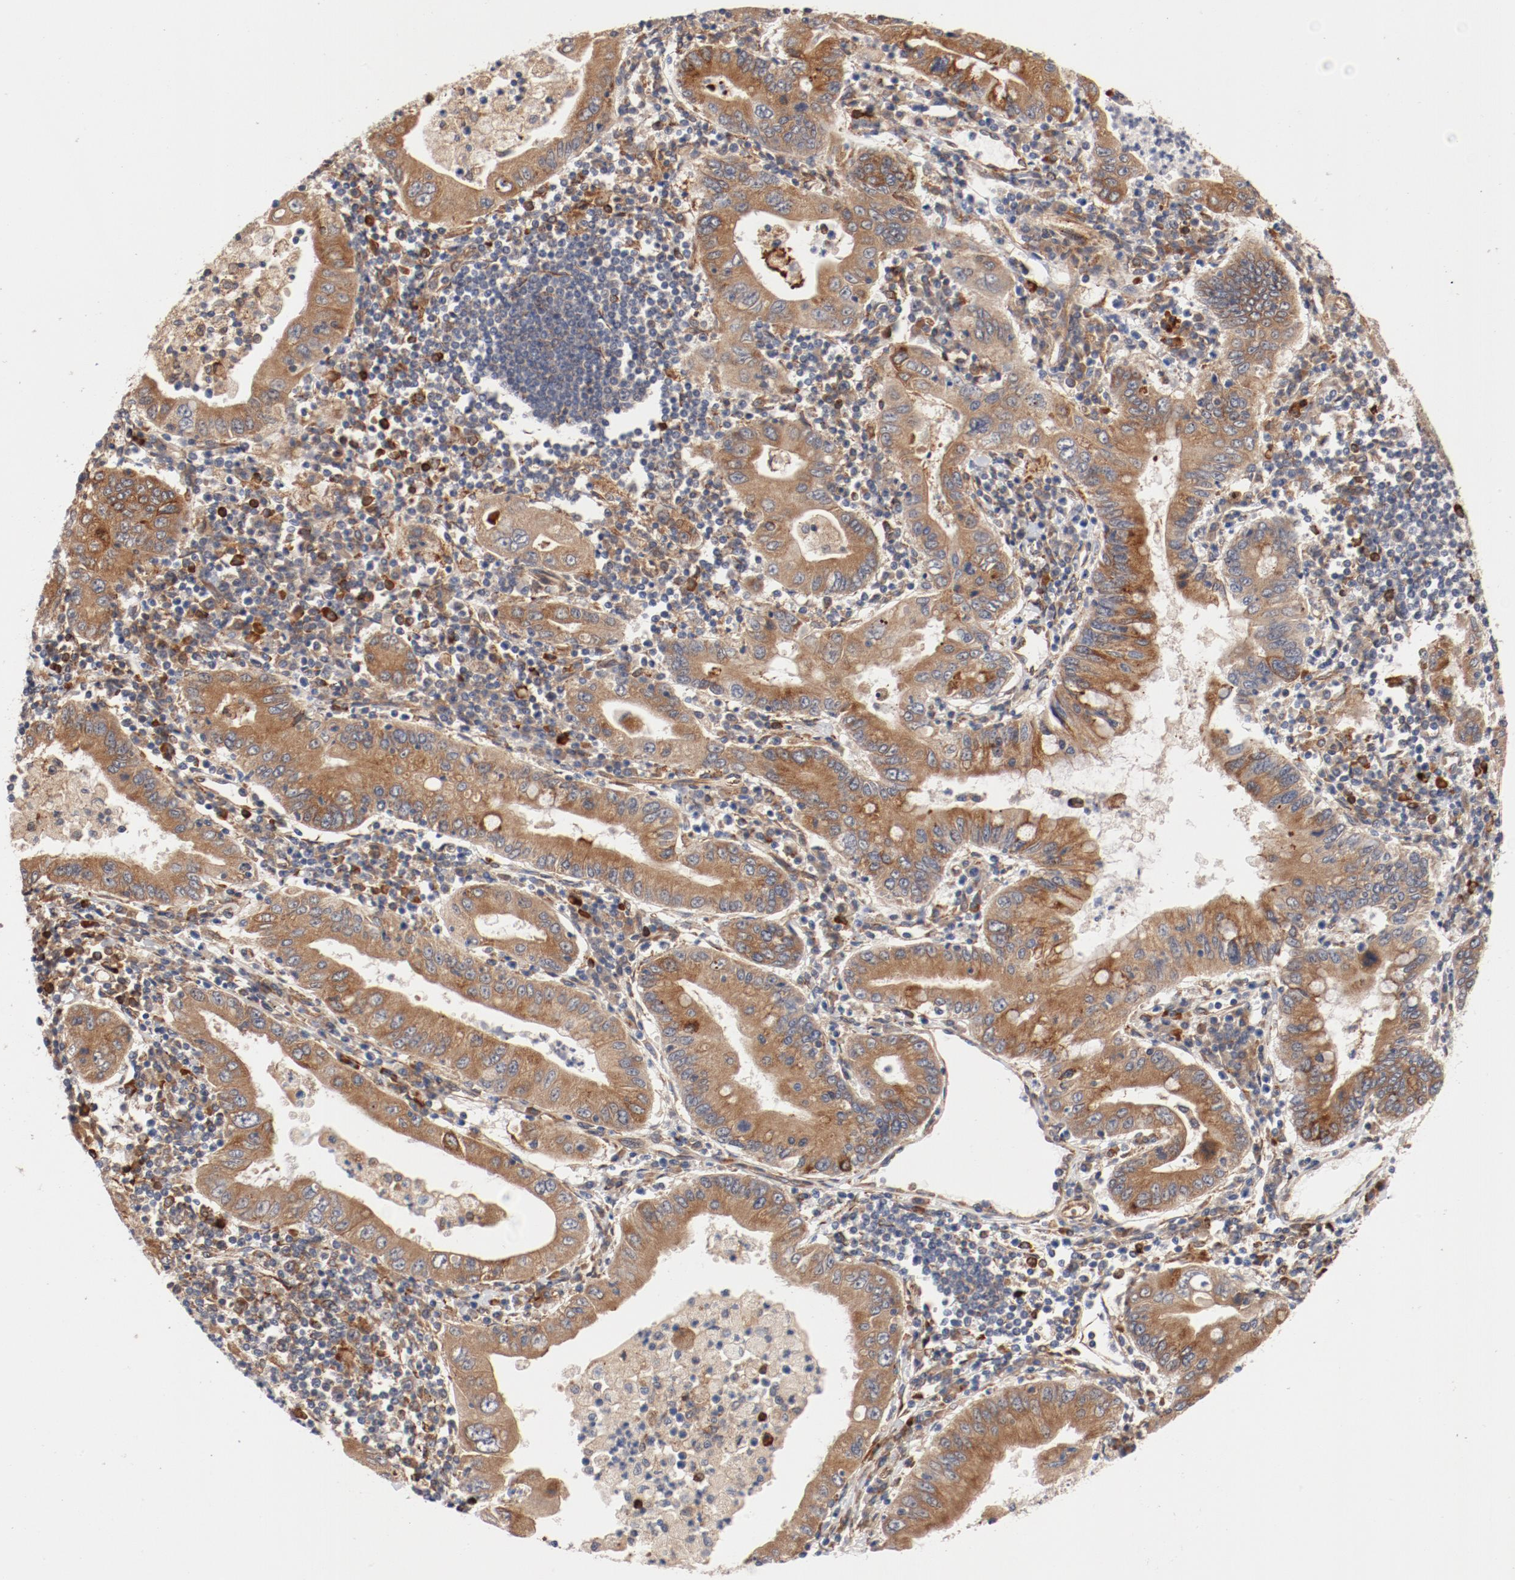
{"staining": {"intensity": "moderate", "quantity": ">75%", "location": "cytoplasmic/membranous"}, "tissue": "stomach cancer", "cell_type": "Tumor cells", "image_type": "cancer", "snomed": [{"axis": "morphology", "description": "Normal tissue, NOS"}, {"axis": "morphology", "description": "Adenocarcinoma, NOS"}, {"axis": "topography", "description": "Esophagus"}, {"axis": "topography", "description": "Stomach, upper"}, {"axis": "topography", "description": "Peripheral nerve tissue"}], "caption": "Moderate cytoplasmic/membranous expression for a protein is present in approximately >75% of tumor cells of adenocarcinoma (stomach) using immunohistochemistry.", "gene": "PITPNM2", "patient": {"sex": "male", "age": 62}}